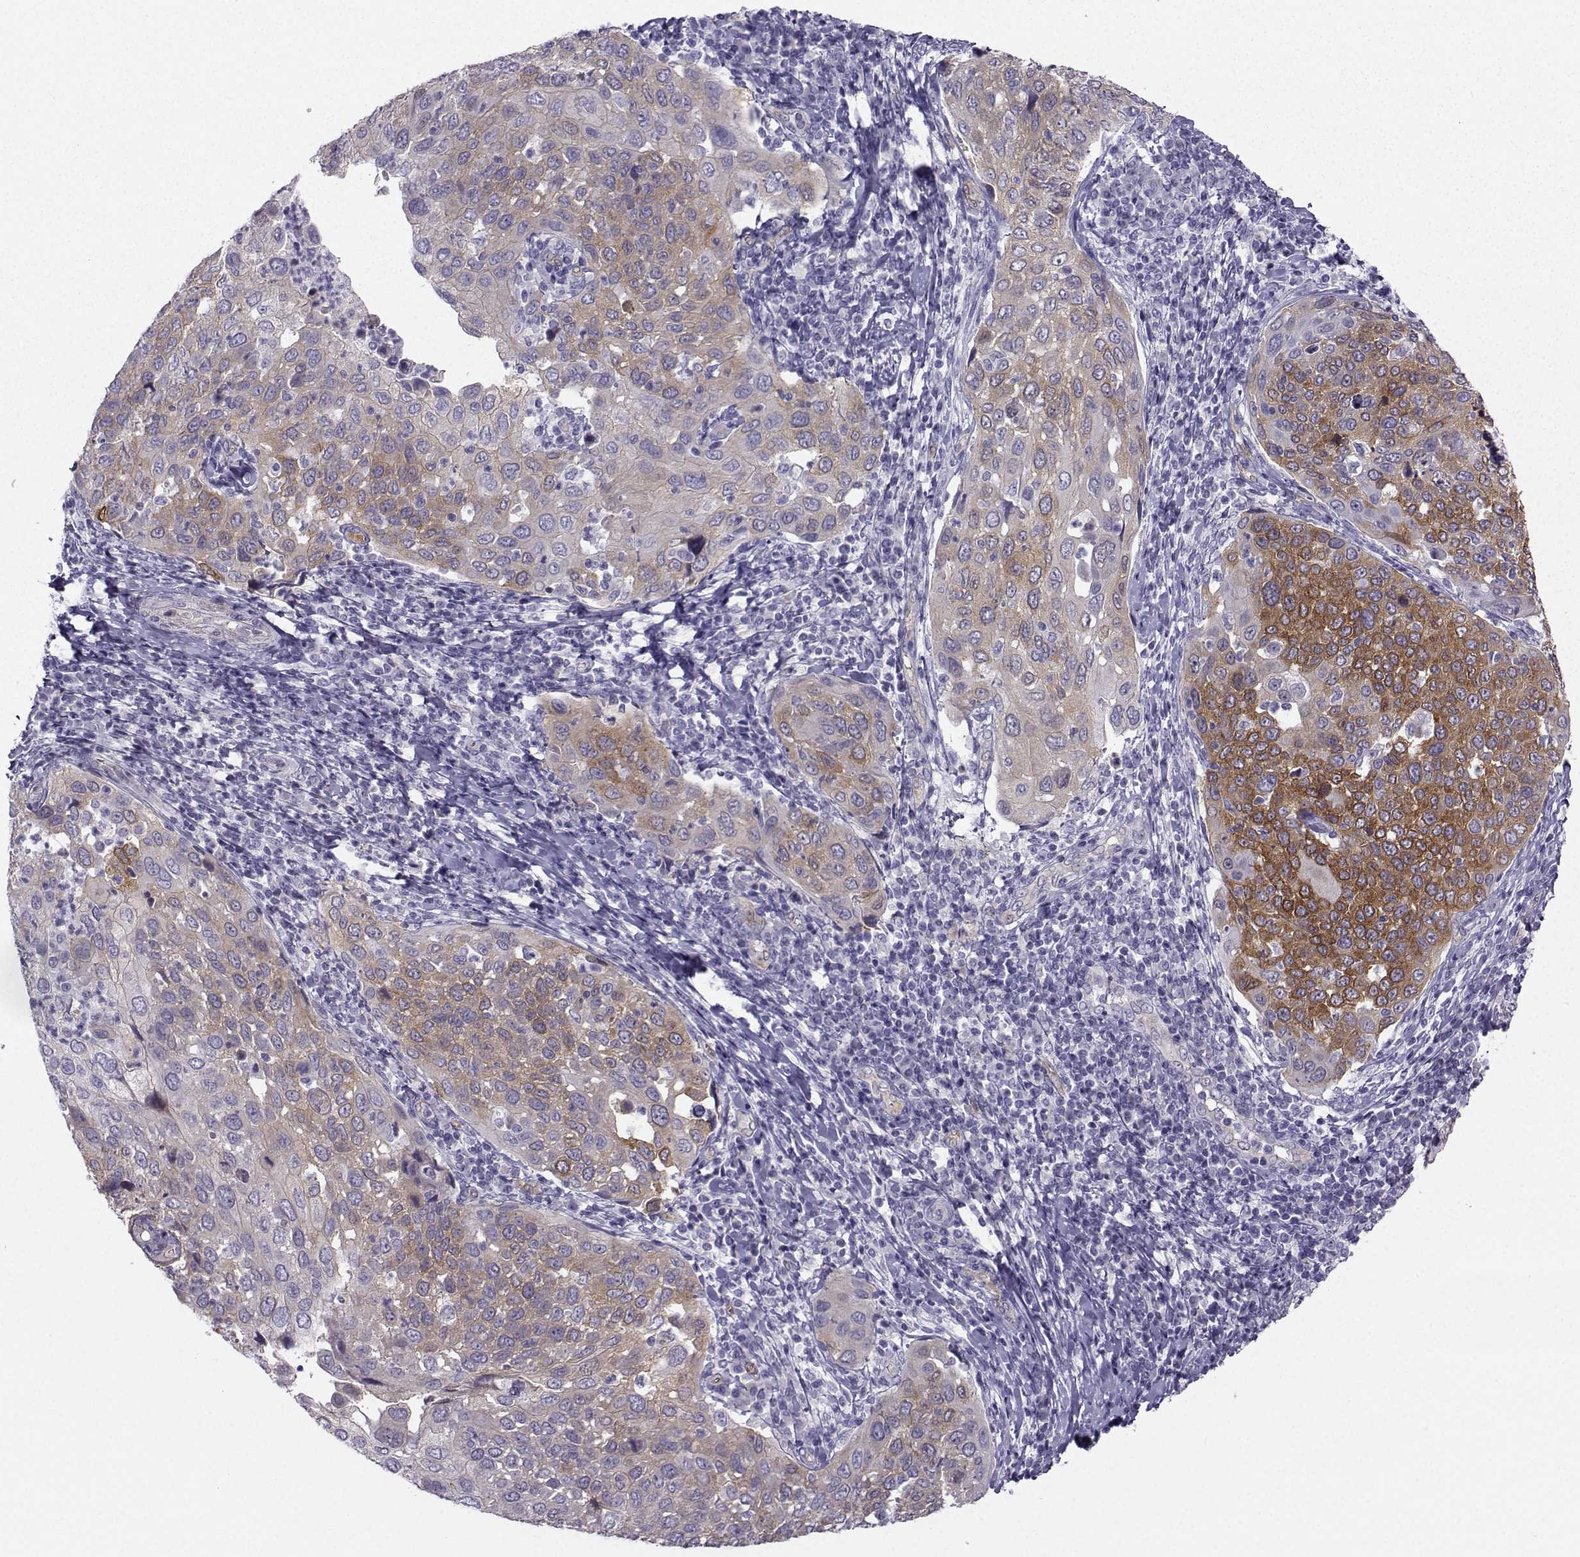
{"staining": {"intensity": "moderate", "quantity": "25%-75%", "location": "cytoplasmic/membranous"}, "tissue": "cervical cancer", "cell_type": "Tumor cells", "image_type": "cancer", "snomed": [{"axis": "morphology", "description": "Squamous cell carcinoma, NOS"}, {"axis": "topography", "description": "Cervix"}], "caption": "This image reveals immunohistochemistry (IHC) staining of human squamous cell carcinoma (cervical), with medium moderate cytoplasmic/membranous expression in approximately 25%-75% of tumor cells.", "gene": "NQO1", "patient": {"sex": "female", "age": 54}}